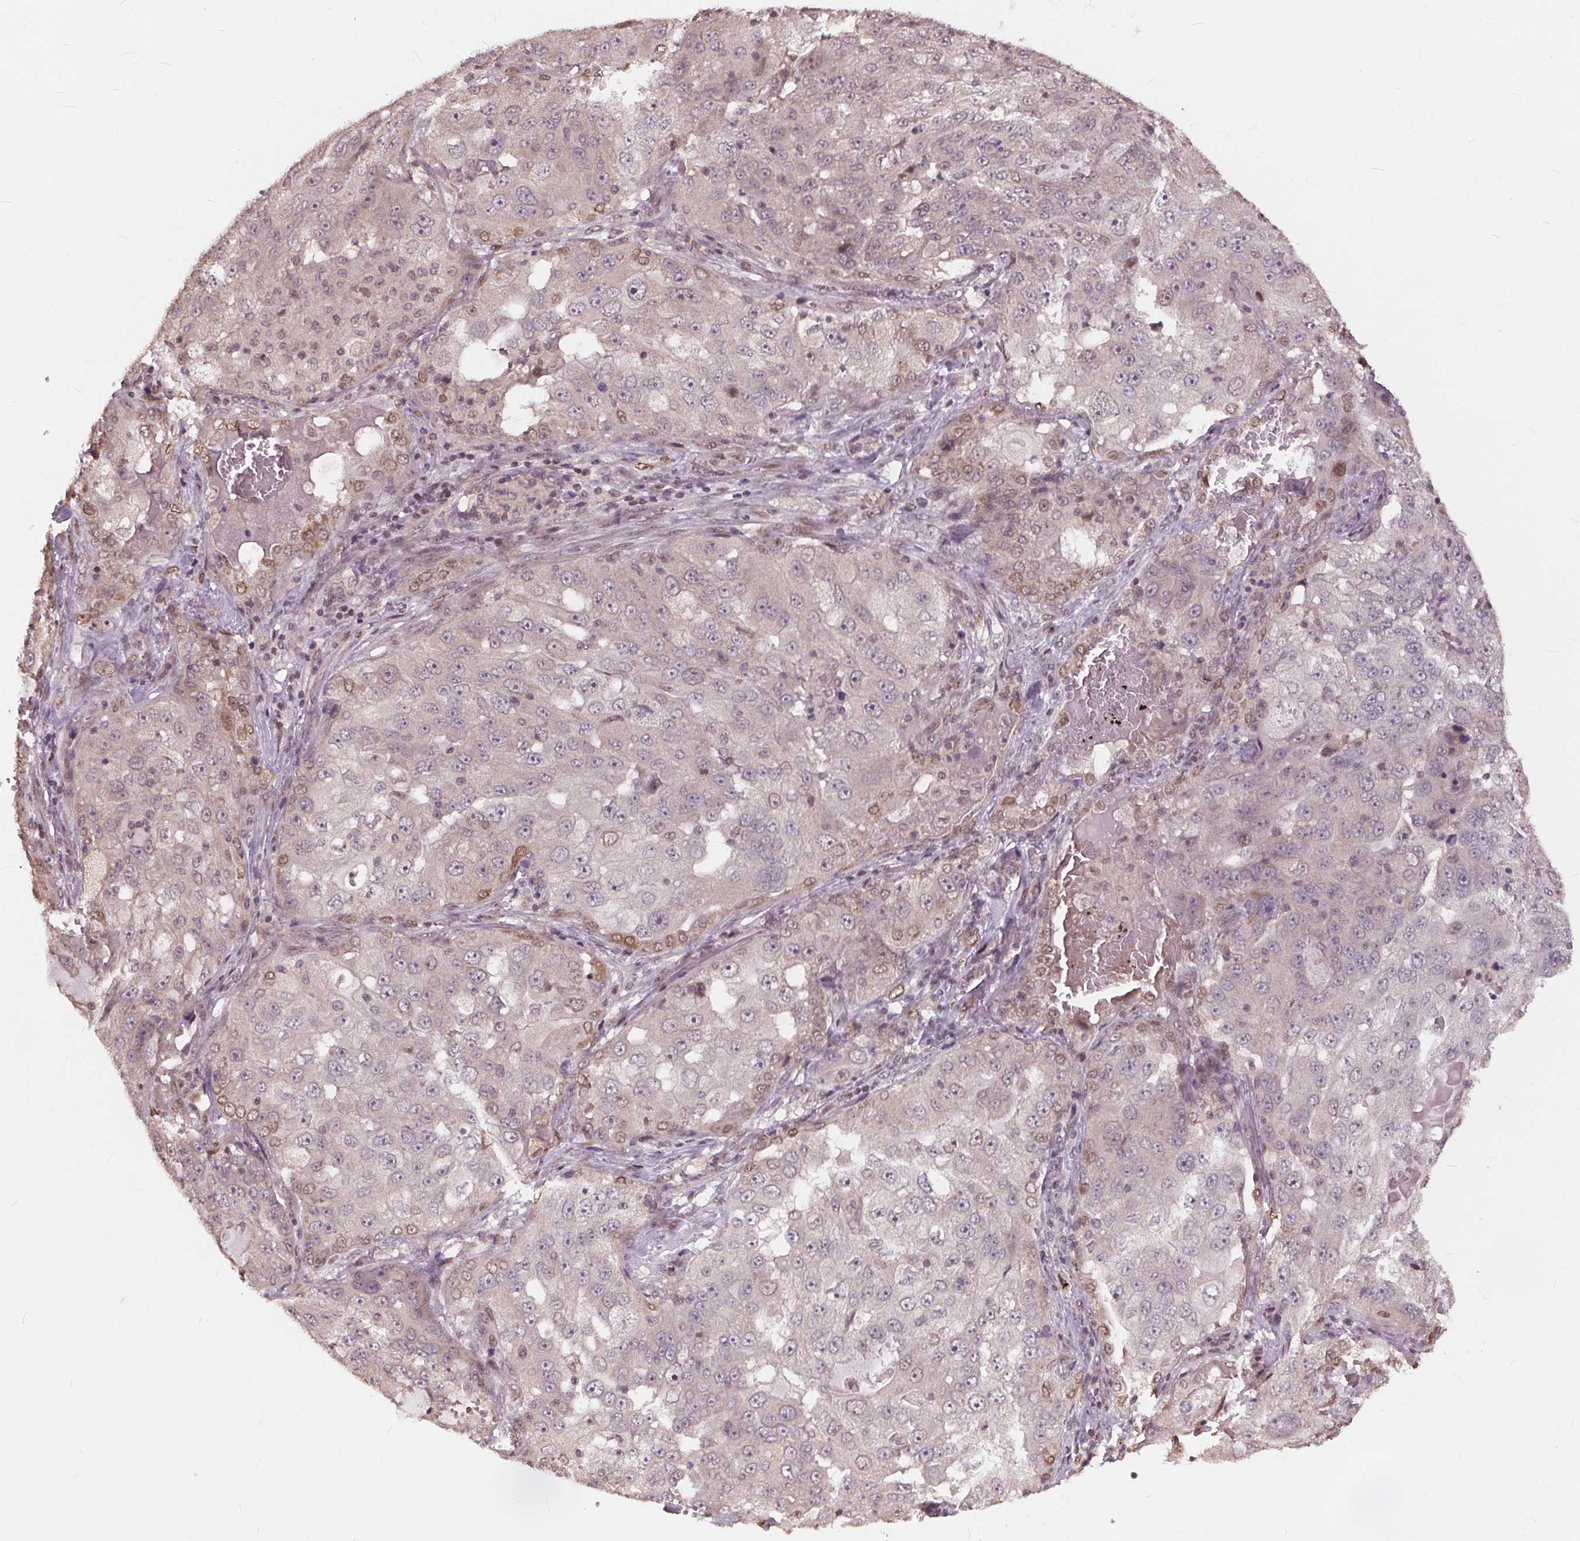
{"staining": {"intensity": "moderate", "quantity": "<25%", "location": "nuclear"}, "tissue": "lung cancer", "cell_type": "Tumor cells", "image_type": "cancer", "snomed": [{"axis": "morphology", "description": "Adenocarcinoma, NOS"}, {"axis": "topography", "description": "Lung"}], "caption": "IHC staining of adenocarcinoma (lung), which reveals low levels of moderate nuclear staining in approximately <25% of tumor cells indicating moderate nuclear protein staining. The staining was performed using DAB (3,3'-diaminobenzidine) (brown) for protein detection and nuclei were counterstained in hematoxylin (blue).", "gene": "HIF1AN", "patient": {"sex": "female", "age": 61}}